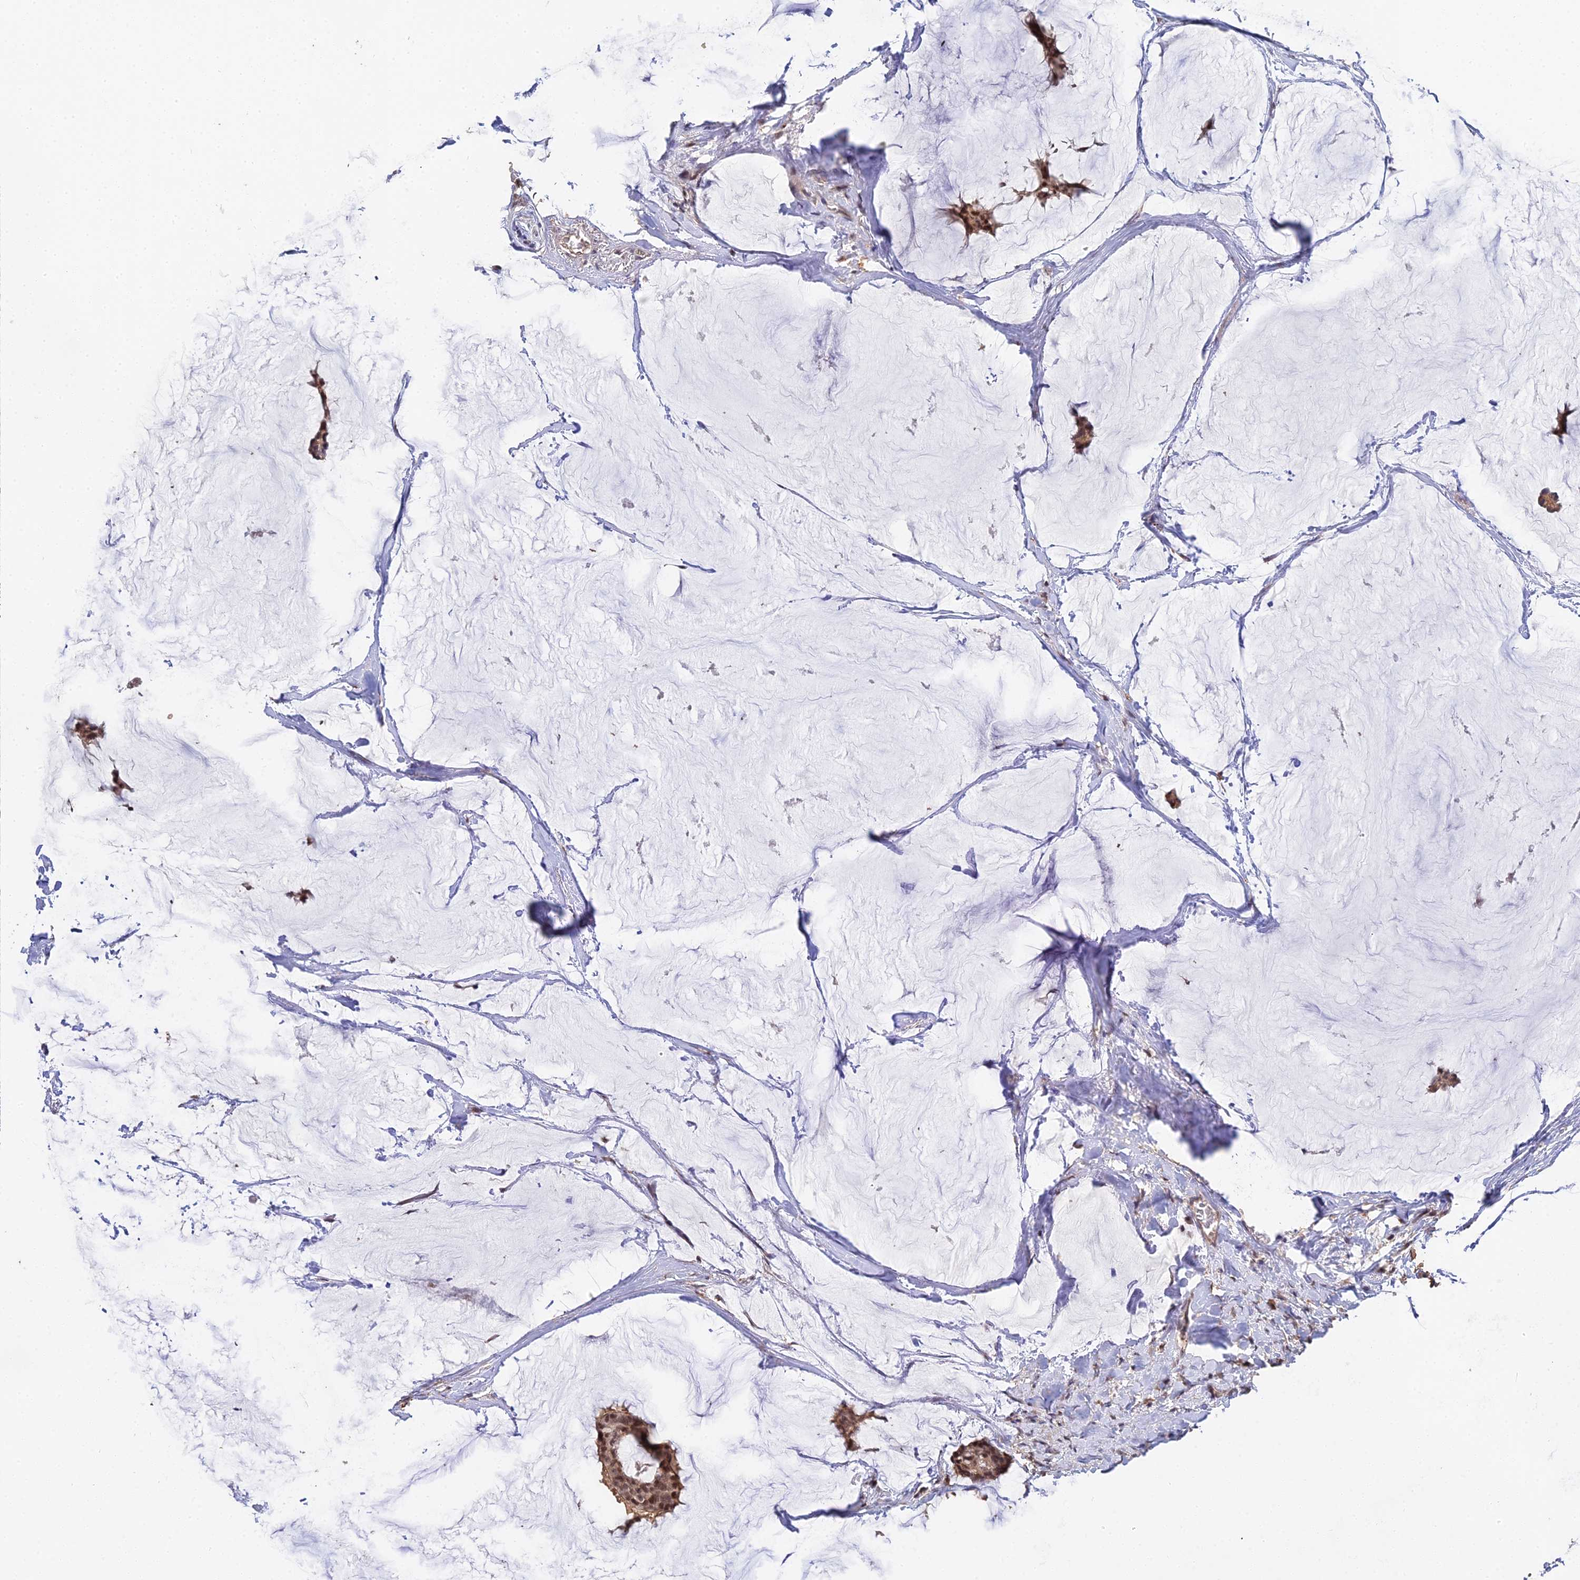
{"staining": {"intensity": "moderate", "quantity": ">75%", "location": "nuclear"}, "tissue": "breast cancer", "cell_type": "Tumor cells", "image_type": "cancer", "snomed": [{"axis": "morphology", "description": "Duct carcinoma"}, {"axis": "topography", "description": "Breast"}], "caption": "Approximately >75% of tumor cells in human breast cancer exhibit moderate nuclear protein expression as visualized by brown immunohistochemical staining.", "gene": "LSM5", "patient": {"sex": "female", "age": 93}}